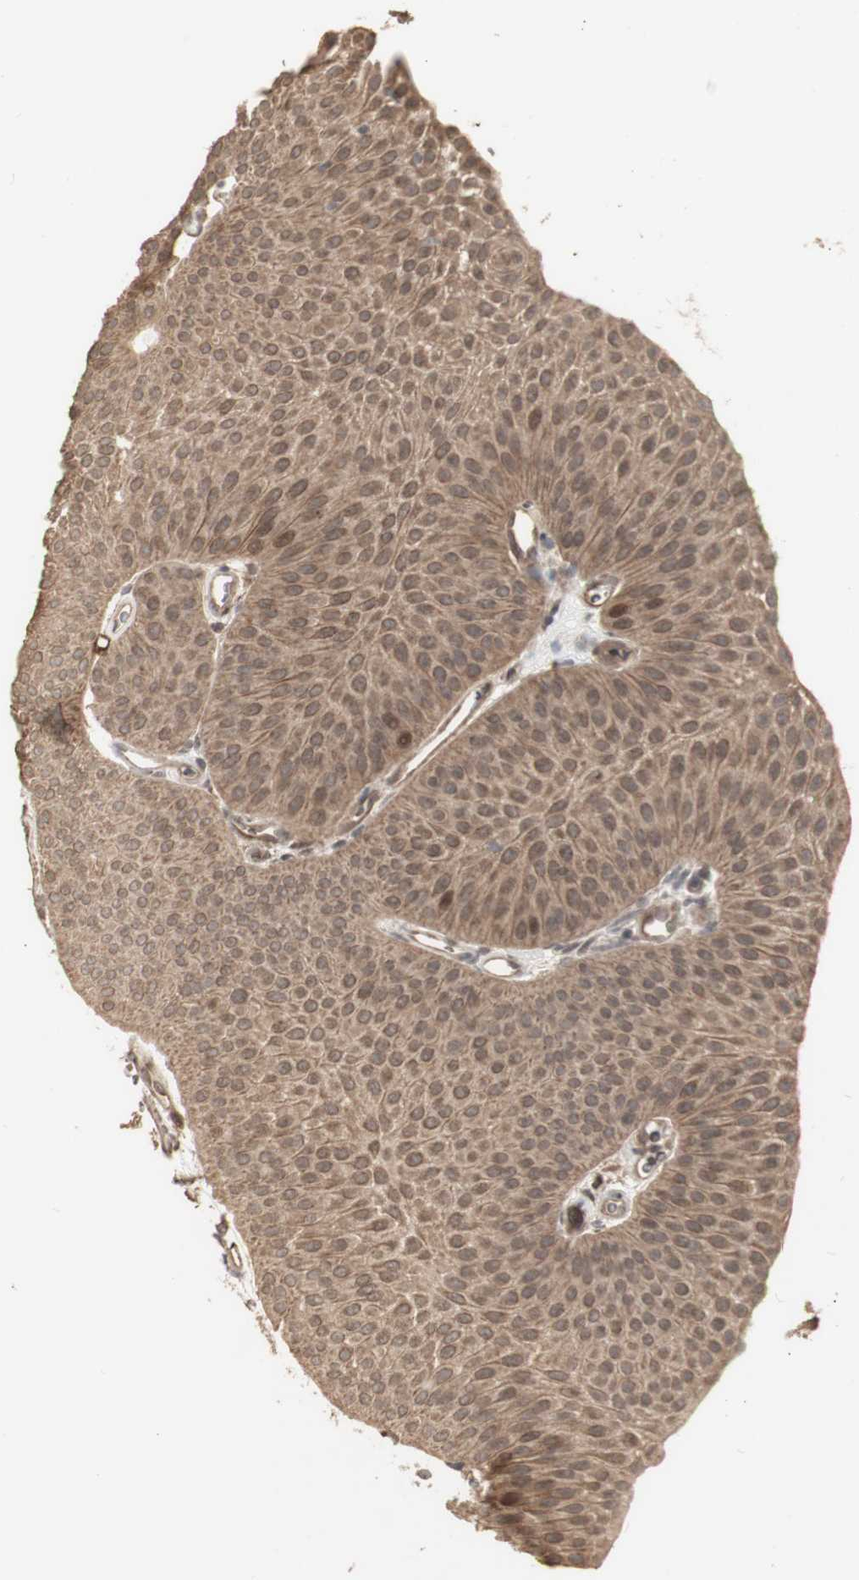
{"staining": {"intensity": "moderate", "quantity": ">75%", "location": "cytoplasmic/membranous,nuclear"}, "tissue": "urothelial cancer", "cell_type": "Tumor cells", "image_type": "cancer", "snomed": [{"axis": "morphology", "description": "Urothelial carcinoma, Low grade"}, {"axis": "topography", "description": "Urinary bladder"}], "caption": "This histopathology image shows immunohistochemistry staining of urothelial cancer, with medium moderate cytoplasmic/membranous and nuclear expression in about >75% of tumor cells.", "gene": "ALOX12", "patient": {"sex": "female", "age": 60}}